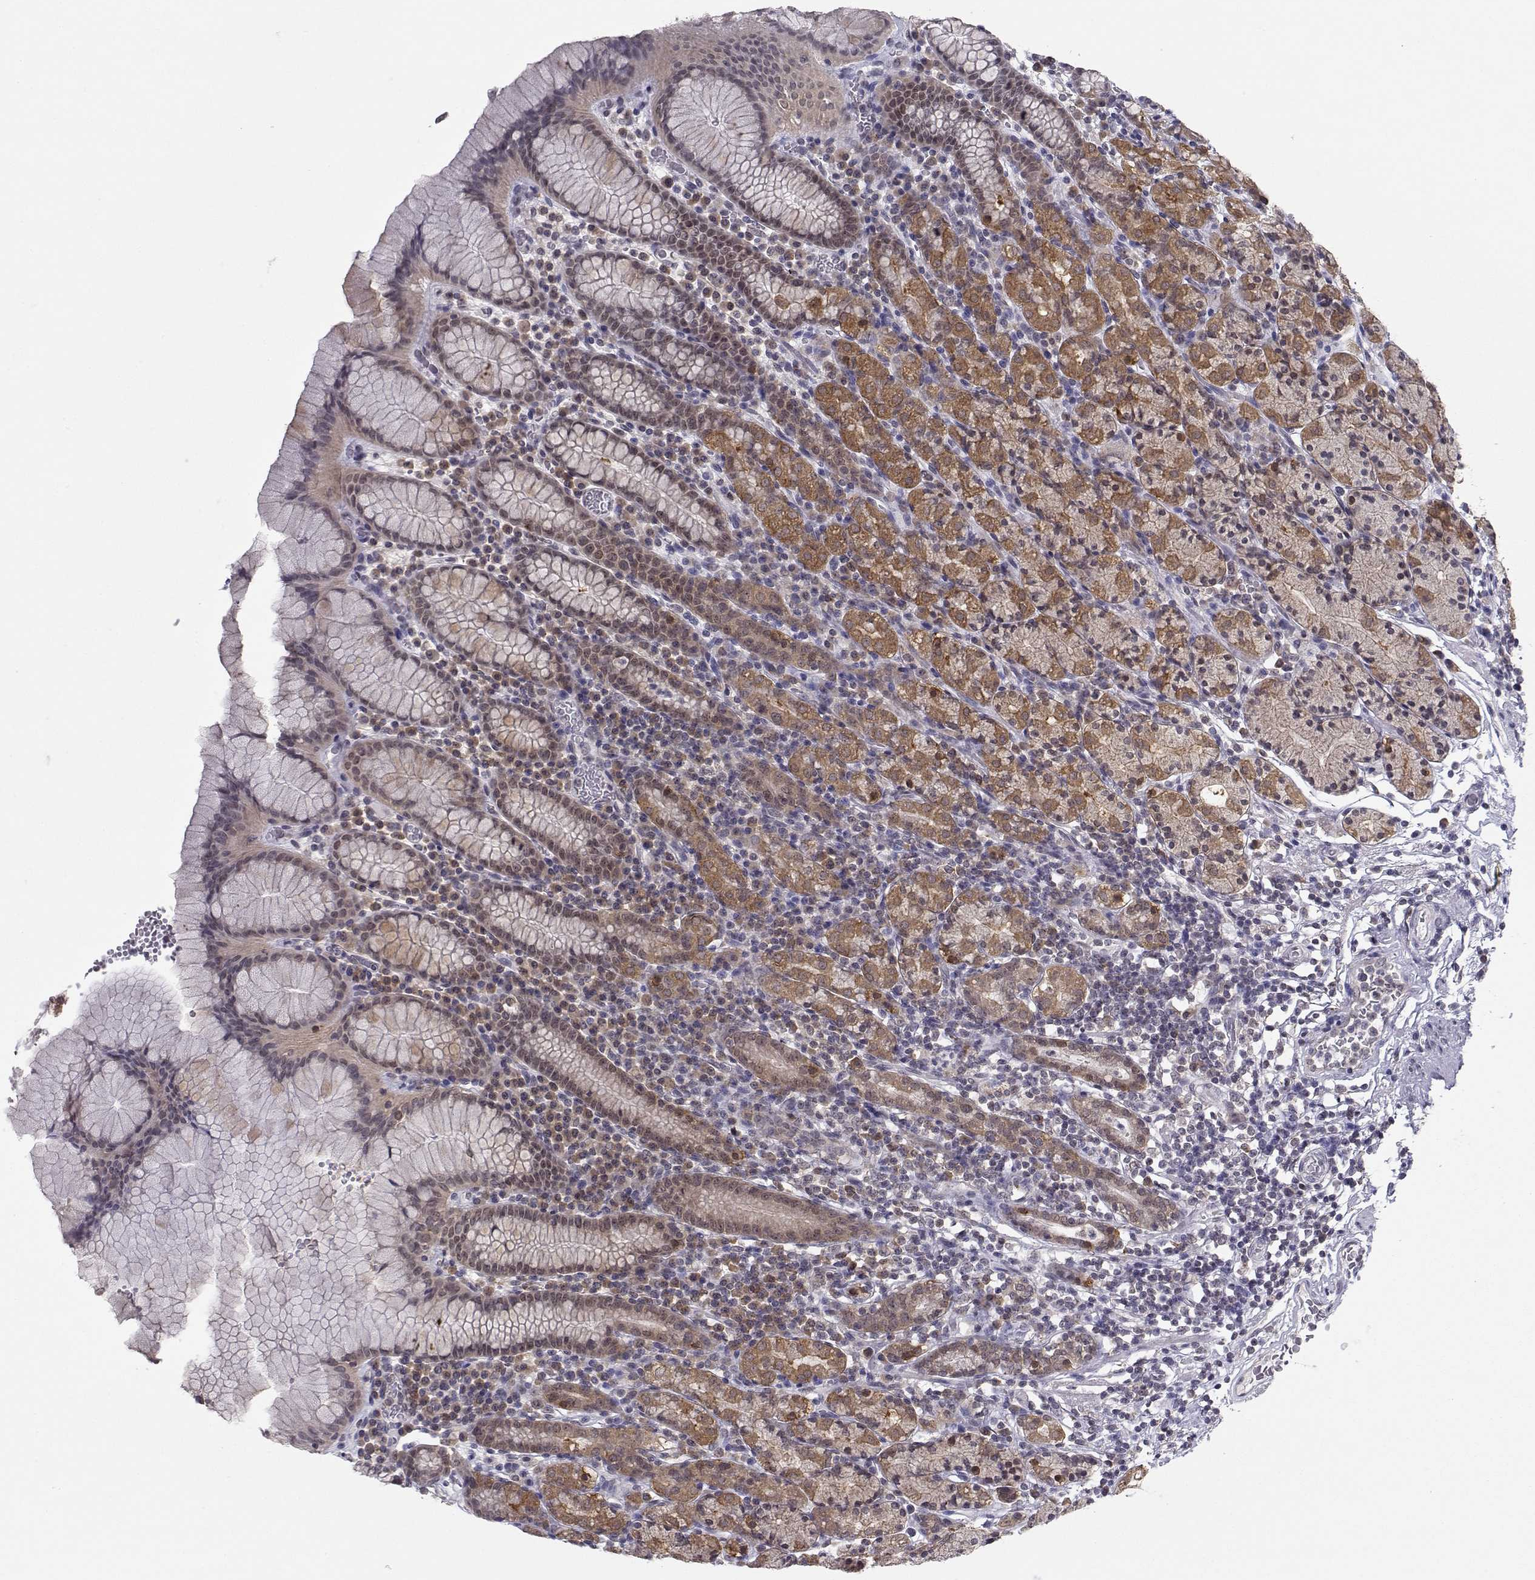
{"staining": {"intensity": "moderate", "quantity": "25%-75%", "location": "cytoplasmic/membranous"}, "tissue": "stomach", "cell_type": "Glandular cells", "image_type": "normal", "snomed": [{"axis": "morphology", "description": "Normal tissue, NOS"}, {"axis": "topography", "description": "Stomach, upper"}, {"axis": "topography", "description": "Stomach"}], "caption": "This histopathology image reveals immunohistochemistry (IHC) staining of benign human stomach, with medium moderate cytoplasmic/membranous staining in about 25%-75% of glandular cells.", "gene": "KIF13B", "patient": {"sex": "male", "age": 62}}